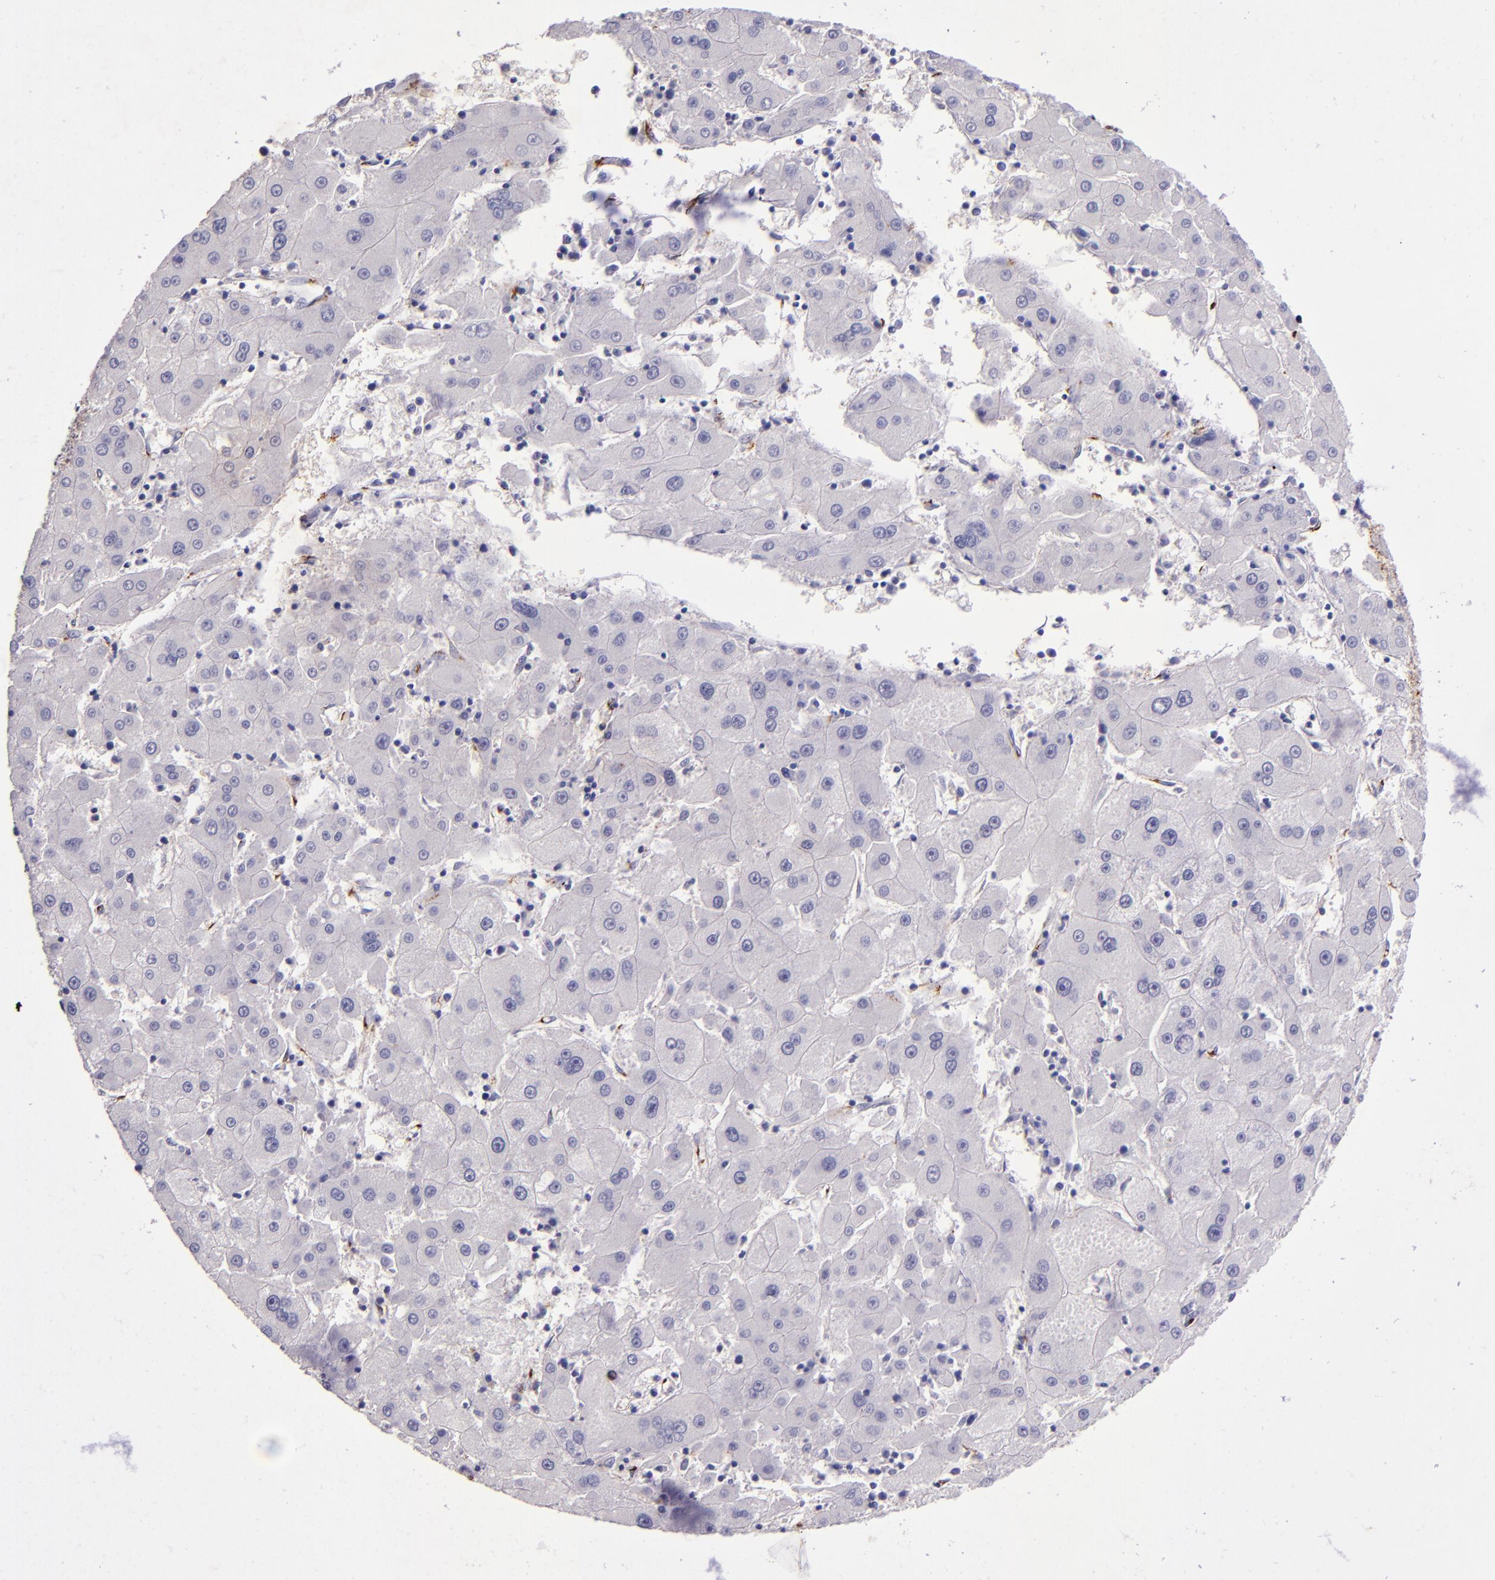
{"staining": {"intensity": "negative", "quantity": "none", "location": "none"}, "tissue": "liver cancer", "cell_type": "Tumor cells", "image_type": "cancer", "snomed": [{"axis": "morphology", "description": "Carcinoma, Hepatocellular, NOS"}, {"axis": "topography", "description": "Liver"}], "caption": "Immunohistochemistry (IHC) of human hepatocellular carcinoma (liver) exhibits no positivity in tumor cells.", "gene": "MGMT", "patient": {"sex": "male", "age": 72}}